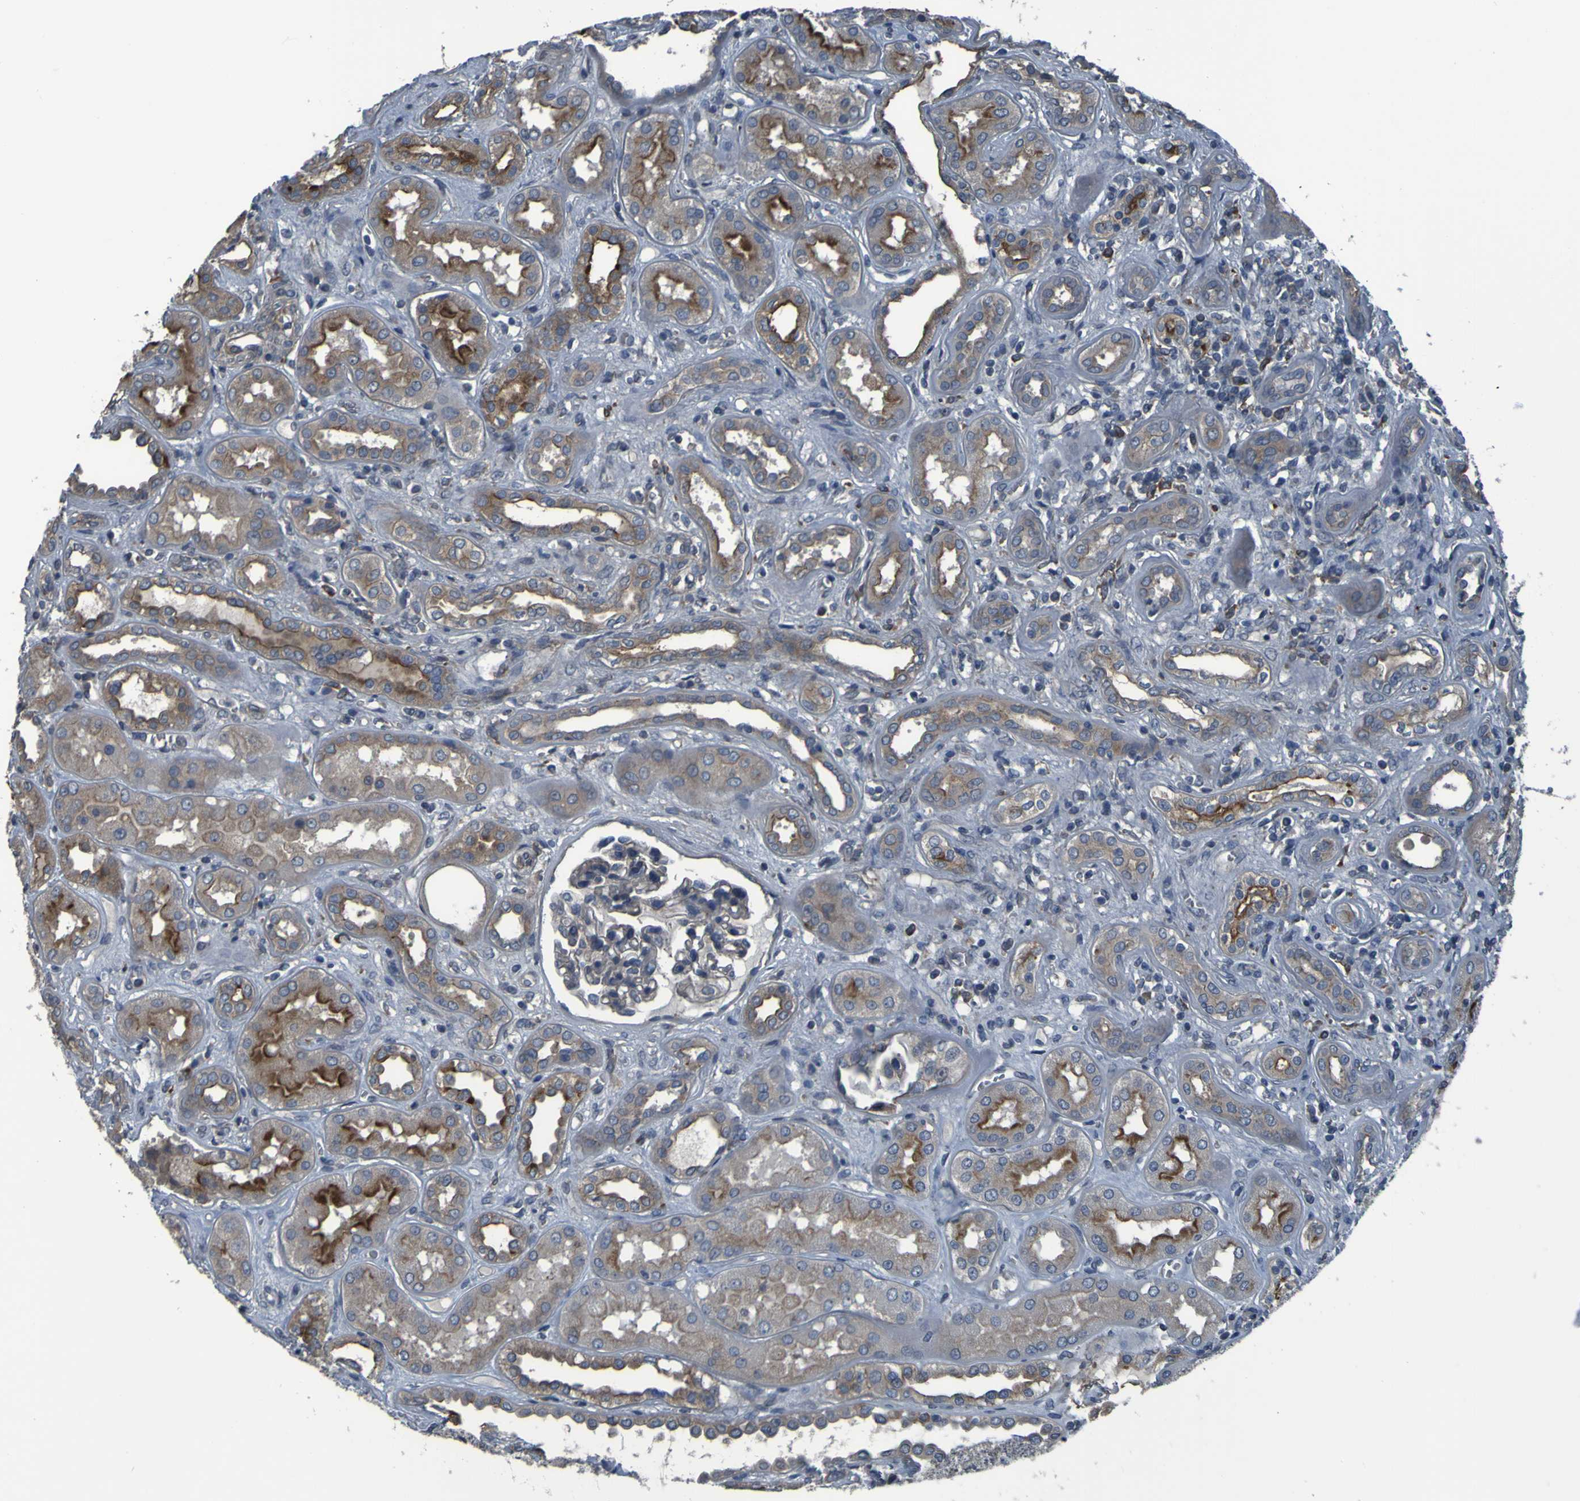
{"staining": {"intensity": "negative", "quantity": "none", "location": "none"}, "tissue": "kidney", "cell_type": "Cells in glomeruli", "image_type": "normal", "snomed": [{"axis": "morphology", "description": "Normal tissue, NOS"}, {"axis": "topography", "description": "Kidney"}], "caption": "High power microscopy micrograph of an immunohistochemistry image of benign kidney, revealing no significant staining in cells in glomeruli.", "gene": "GRAMD1A", "patient": {"sex": "male", "age": 59}}